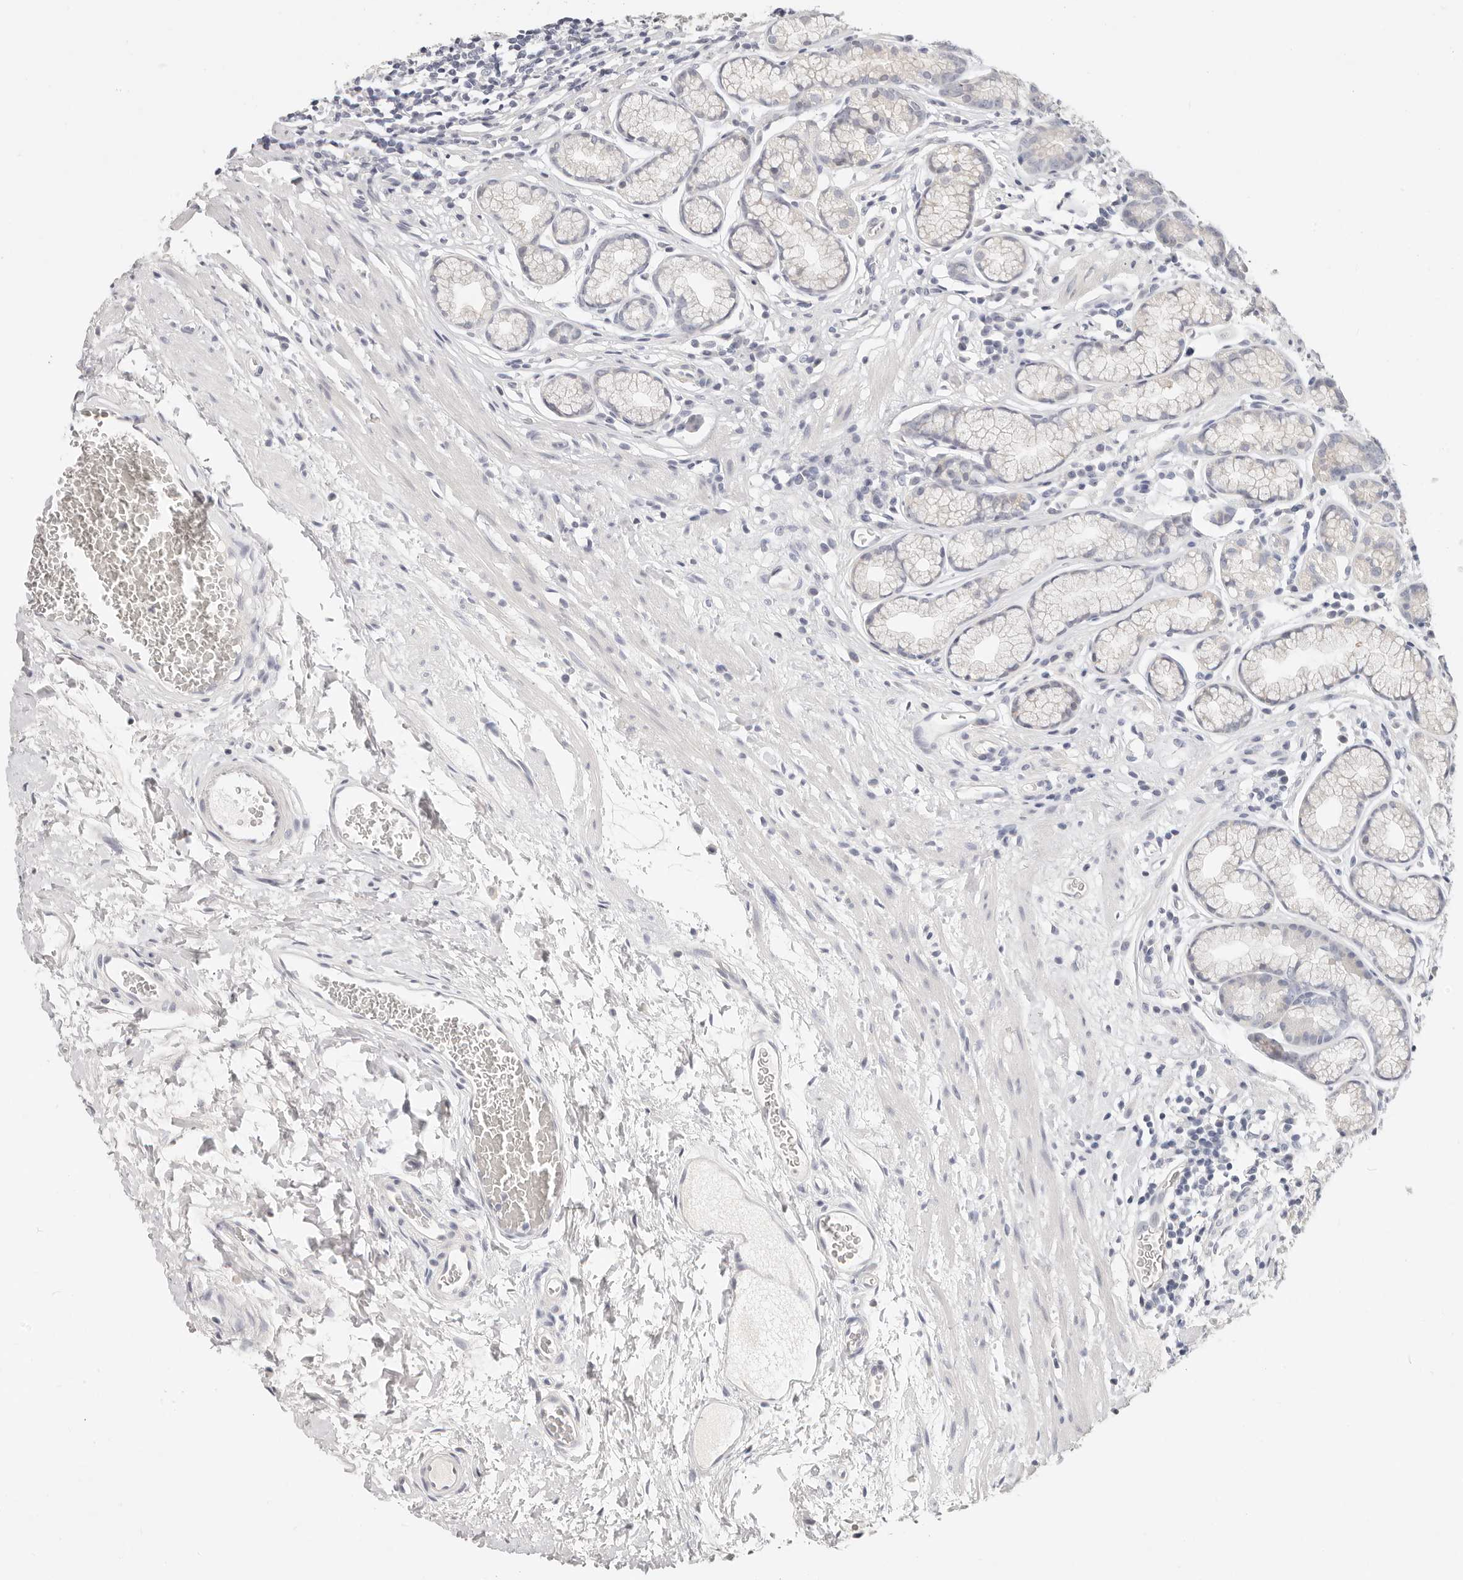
{"staining": {"intensity": "moderate", "quantity": "<25%", "location": "cytoplasmic/membranous,nuclear"}, "tissue": "stomach", "cell_type": "Glandular cells", "image_type": "normal", "snomed": [{"axis": "morphology", "description": "Normal tissue, NOS"}, {"axis": "topography", "description": "Stomach"}], "caption": "Protein expression analysis of benign human stomach reveals moderate cytoplasmic/membranous,nuclear positivity in approximately <25% of glandular cells.", "gene": "TMEM63B", "patient": {"sex": "male", "age": 42}}